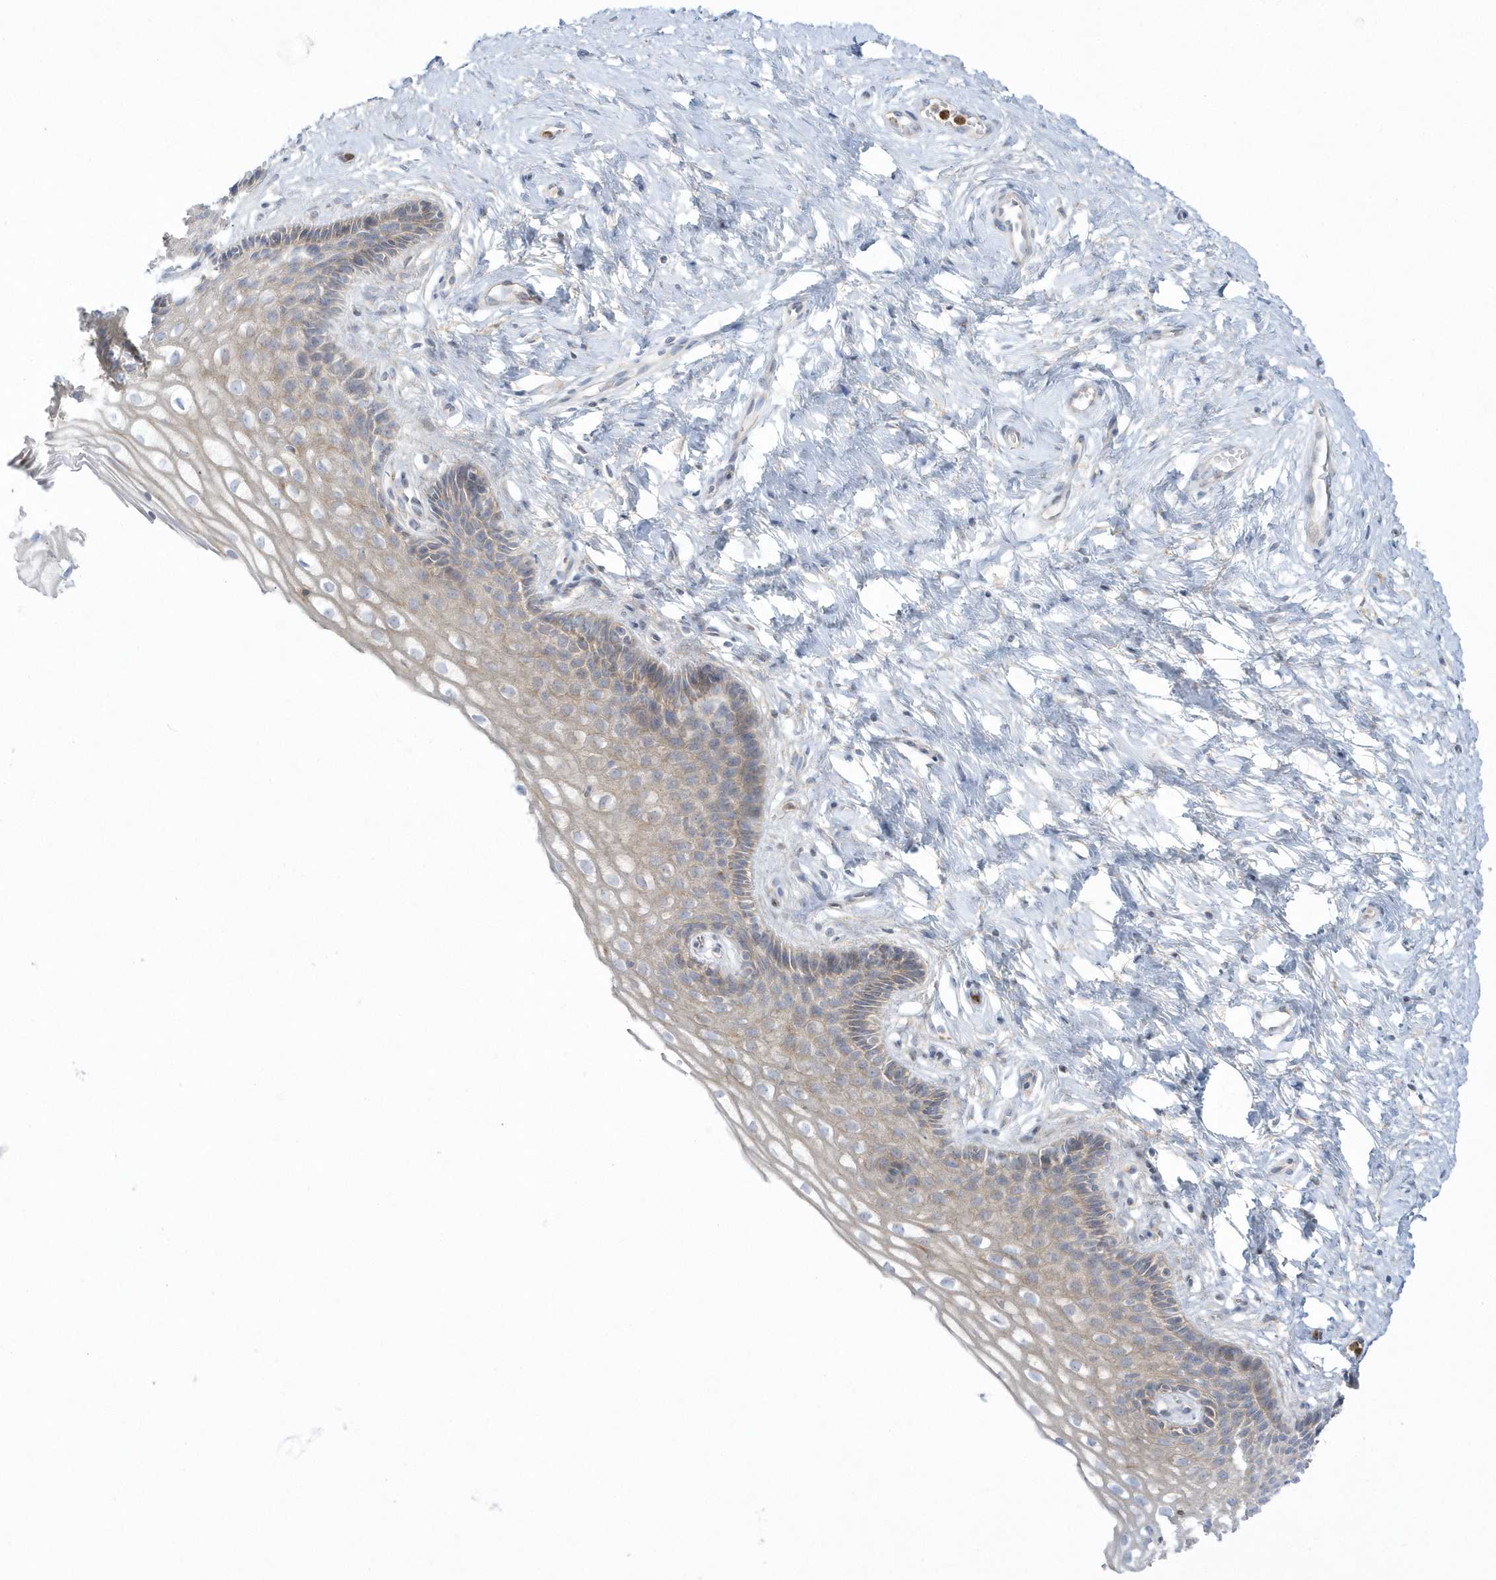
{"staining": {"intensity": "moderate", "quantity": "<25%", "location": "cytoplasmic/membranous"}, "tissue": "cervix", "cell_type": "Glandular cells", "image_type": "normal", "snomed": [{"axis": "morphology", "description": "Normal tissue, NOS"}, {"axis": "topography", "description": "Cervix"}], "caption": "Protein staining displays moderate cytoplasmic/membranous expression in approximately <25% of glandular cells in benign cervix.", "gene": "DNAJC18", "patient": {"sex": "female", "age": 33}}